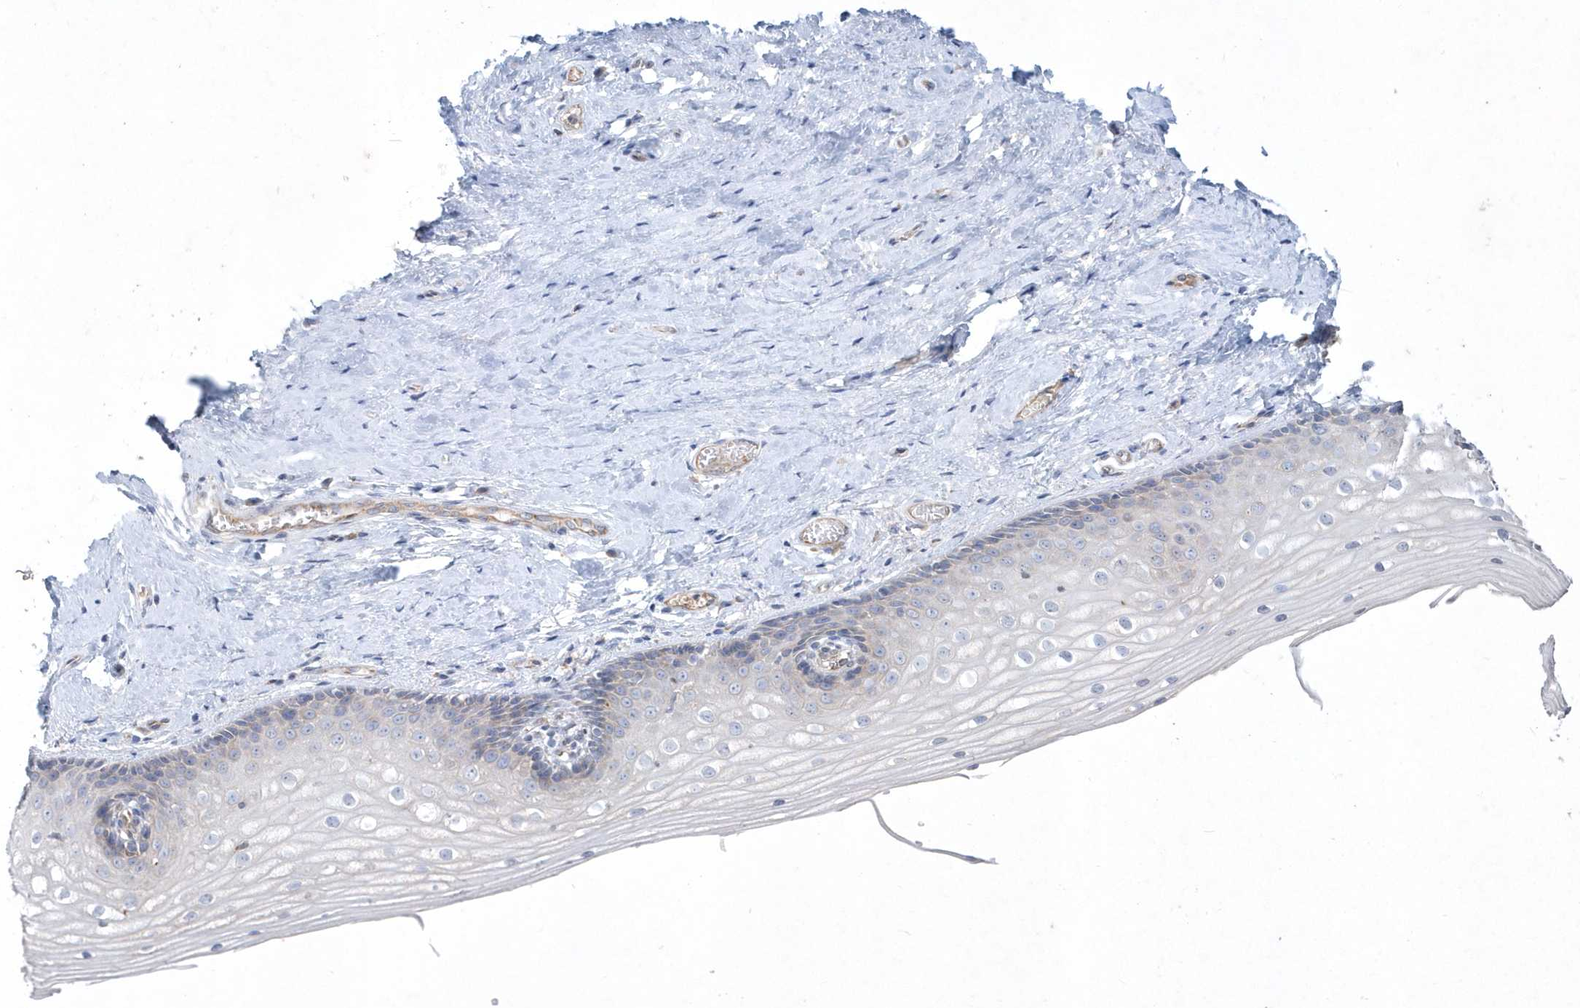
{"staining": {"intensity": "negative", "quantity": "none", "location": "none"}, "tissue": "vagina", "cell_type": "Squamous epithelial cells", "image_type": "normal", "snomed": [{"axis": "morphology", "description": "Normal tissue, NOS"}, {"axis": "topography", "description": "Vagina"}], "caption": "Immunohistochemistry histopathology image of benign vagina: vagina stained with DAB shows no significant protein staining in squamous epithelial cells.", "gene": "DGAT1", "patient": {"sex": "female", "age": 46}}